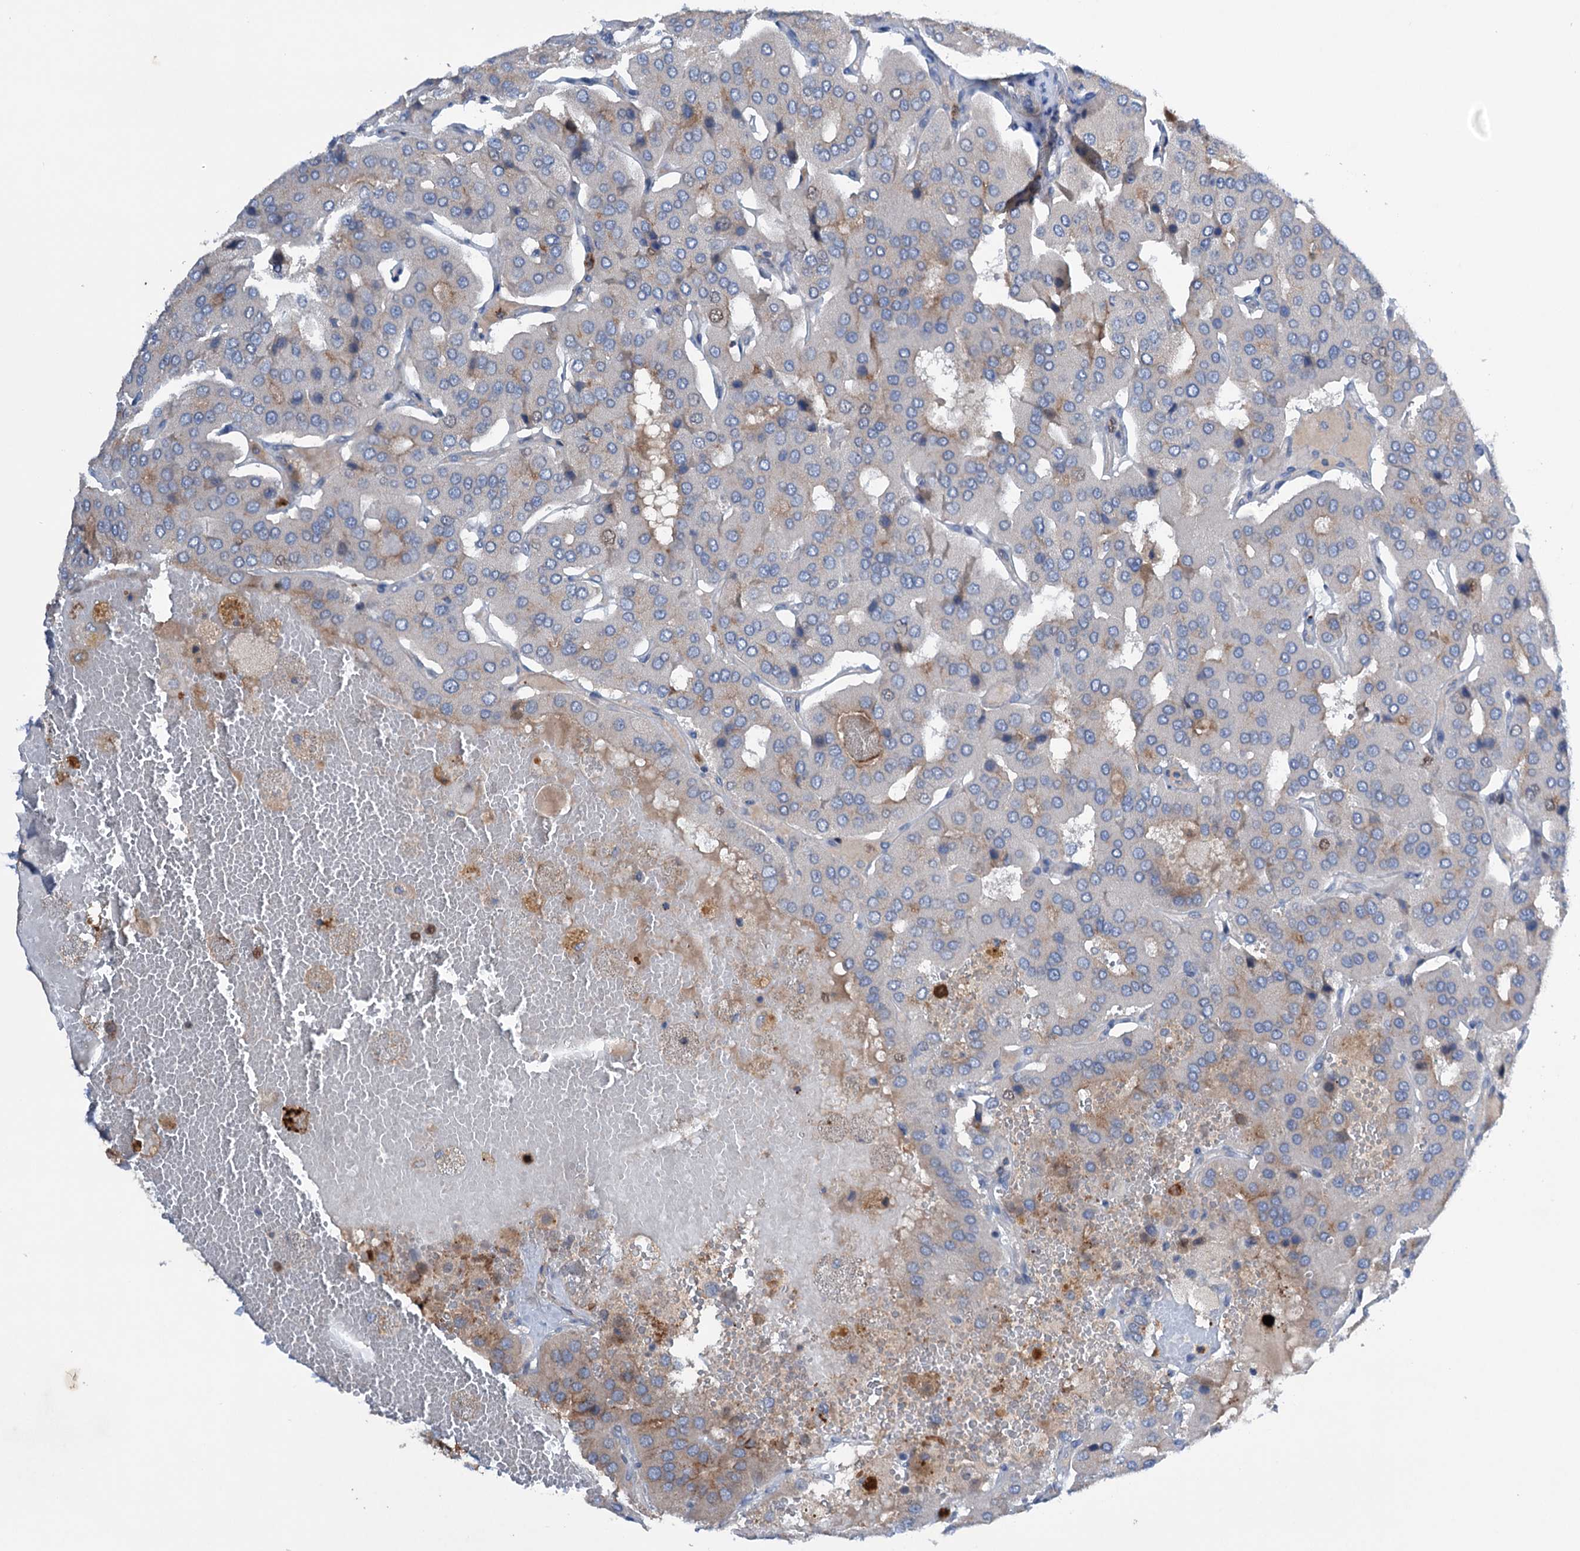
{"staining": {"intensity": "weak", "quantity": "<25%", "location": "cytoplasmic/membranous"}, "tissue": "parathyroid gland", "cell_type": "Glandular cells", "image_type": "normal", "snomed": [{"axis": "morphology", "description": "Normal tissue, NOS"}, {"axis": "morphology", "description": "Adenoma, NOS"}, {"axis": "topography", "description": "Parathyroid gland"}], "caption": "Histopathology image shows no protein expression in glandular cells of normal parathyroid gland. The staining was performed using DAB to visualize the protein expression in brown, while the nuclei were stained in blue with hematoxylin (Magnification: 20x).", "gene": "NCAPD2", "patient": {"sex": "female", "age": 86}}